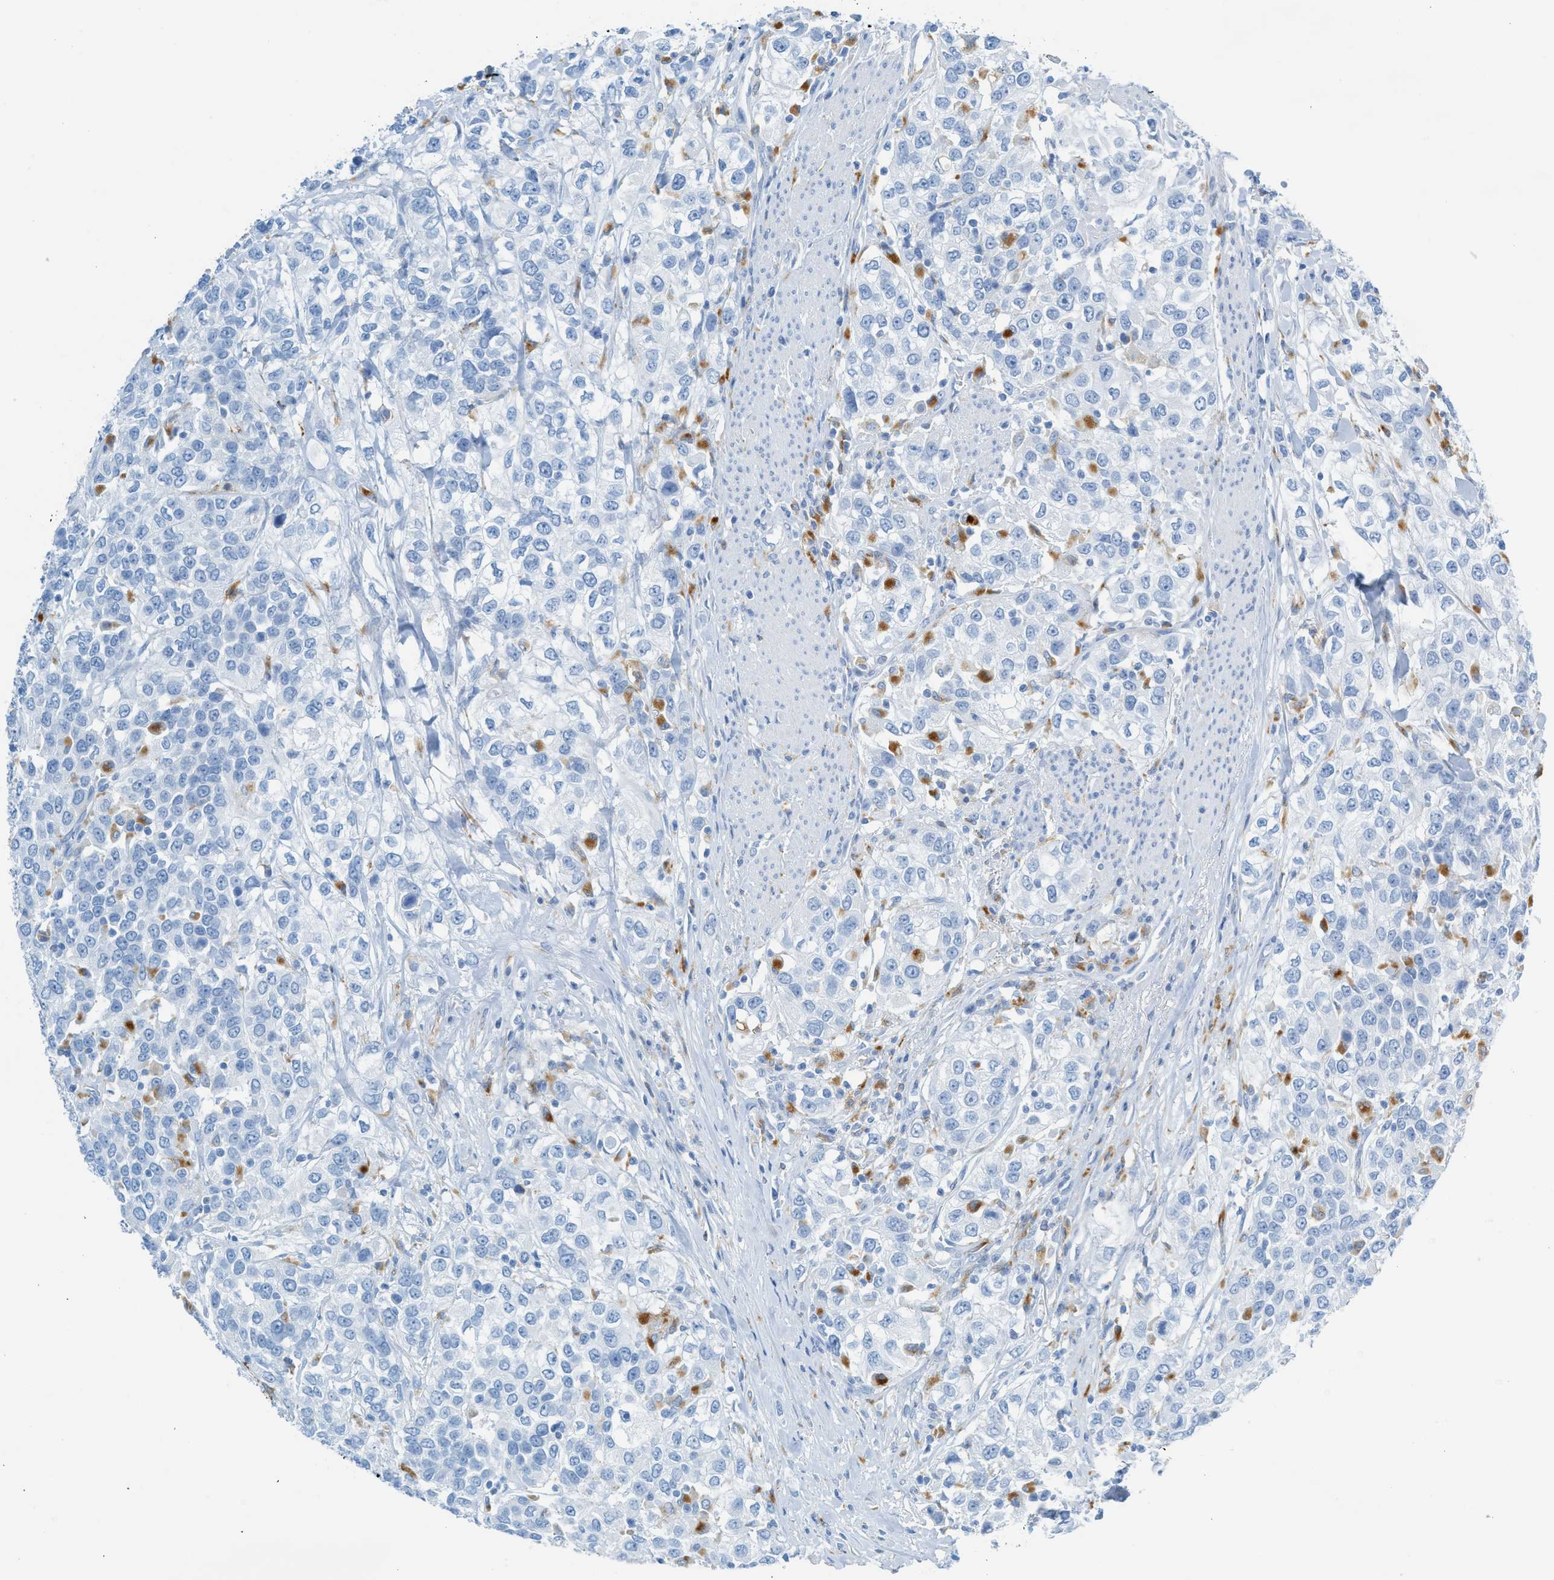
{"staining": {"intensity": "negative", "quantity": "none", "location": "none"}, "tissue": "urothelial cancer", "cell_type": "Tumor cells", "image_type": "cancer", "snomed": [{"axis": "morphology", "description": "Urothelial carcinoma, High grade"}, {"axis": "topography", "description": "Urinary bladder"}], "caption": "High magnification brightfield microscopy of high-grade urothelial carcinoma stained with DAB (brown) and counterstained with hematoxylin (blue): tumor cells show no significant staining.", "gene": "C21orf62", "patient": {"sex": "female", "age": 80}}